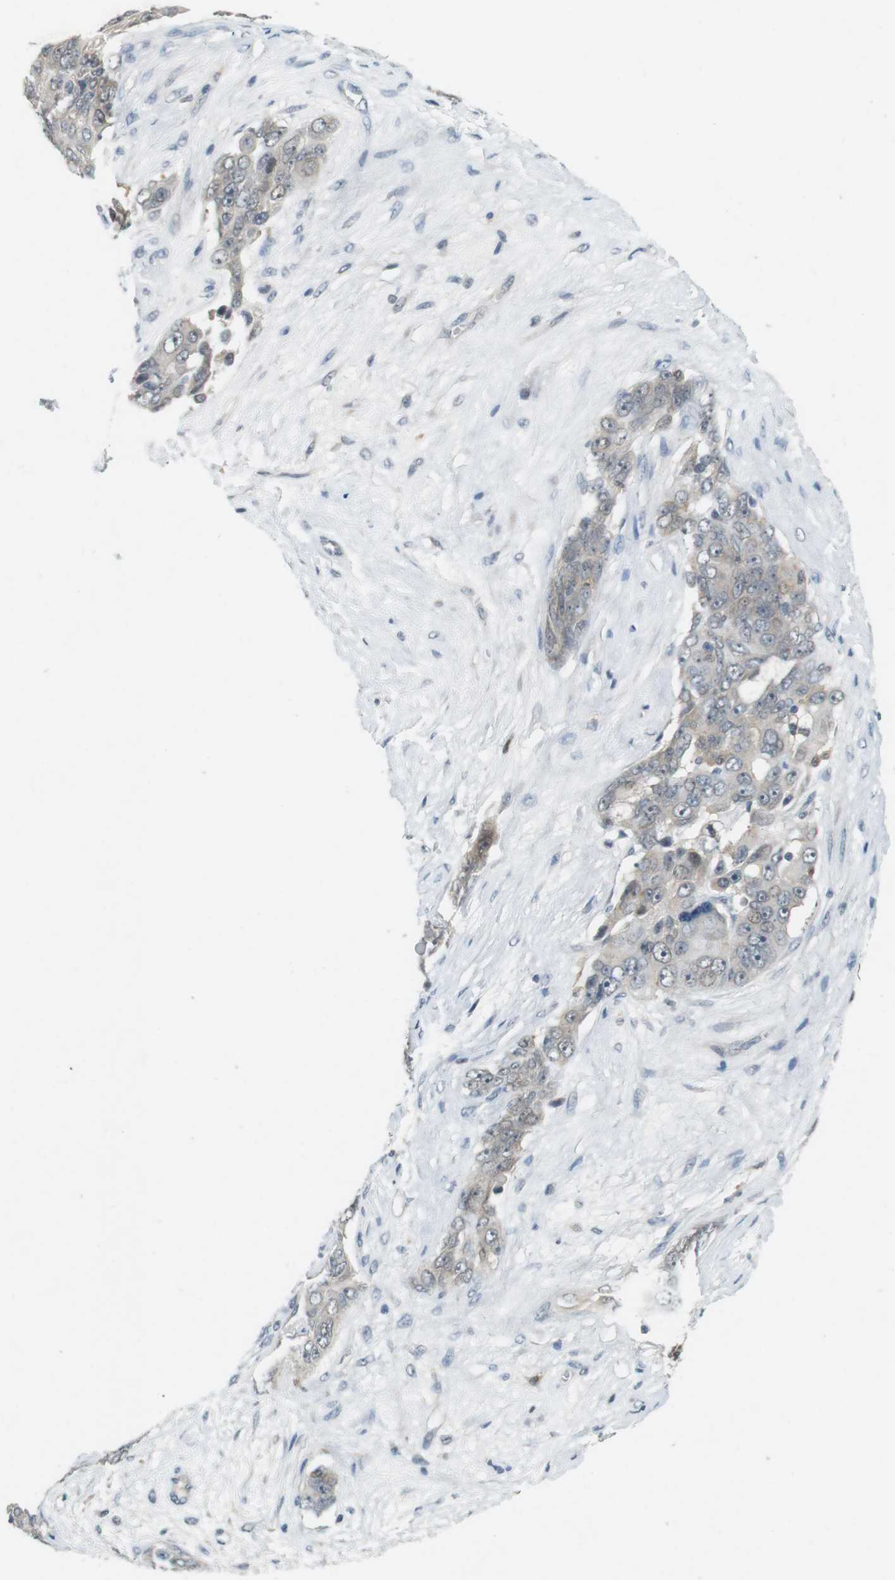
{"staining": {"intensity": "negative", "quantity": "none", "location": "none"}, "tissue": "ovarian cancer", "cell_type": "Tumor cells", "image_type": "cancer", "snomed": [{"axis": "morphology", "description": "Carcinoma, endometroid"}, {"axis": "topography", "description": "Ovary"}], "caption": "DAB immunohistochemical staining of endometroid carcinoma (ovarian) shows no significant positivity in tumor cells. (Immunohistochemistry (ihc), brightfield microscopy, high magnification).", "gene": "CDK14", "patient": {"sex": "female", "age": 51}}